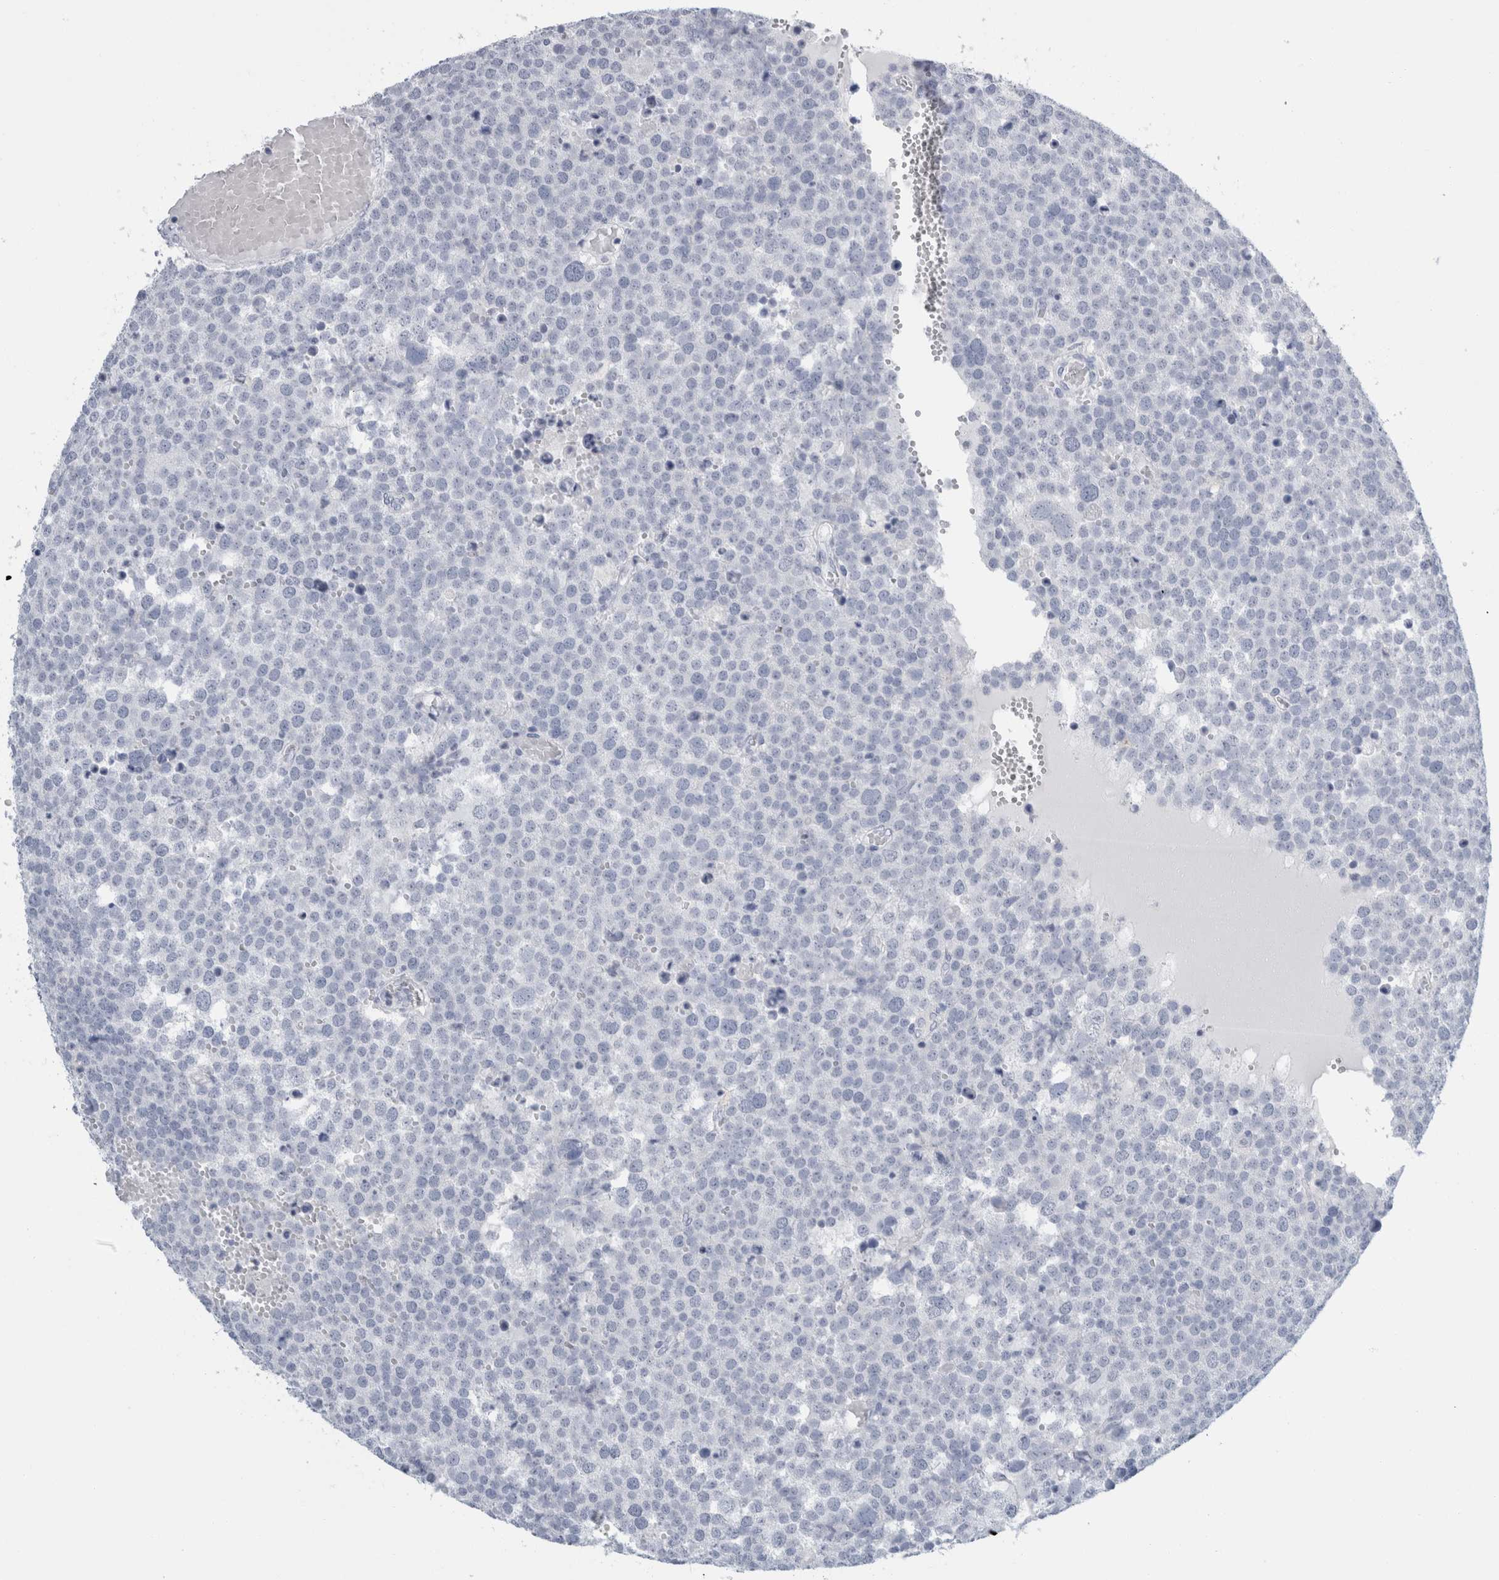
{"staining": {"intensity": "negative", "quantity": "none", "location": "none"}, "tissue": "testis cancer", "cell_type": "Tumor cells", "image_type": "cancer", "snomed": [{"axis": "morphology", "description": "Seminoma, NOS"}, {"axis": "topography", "description": "Testis"}], "caption": "Testis cancer (seminoma) was stained to show a protein in brown. There is no significant expression in tumor cells.", "gene": "RPH3AL", "patient": {"sex": "male", "age": 71}}